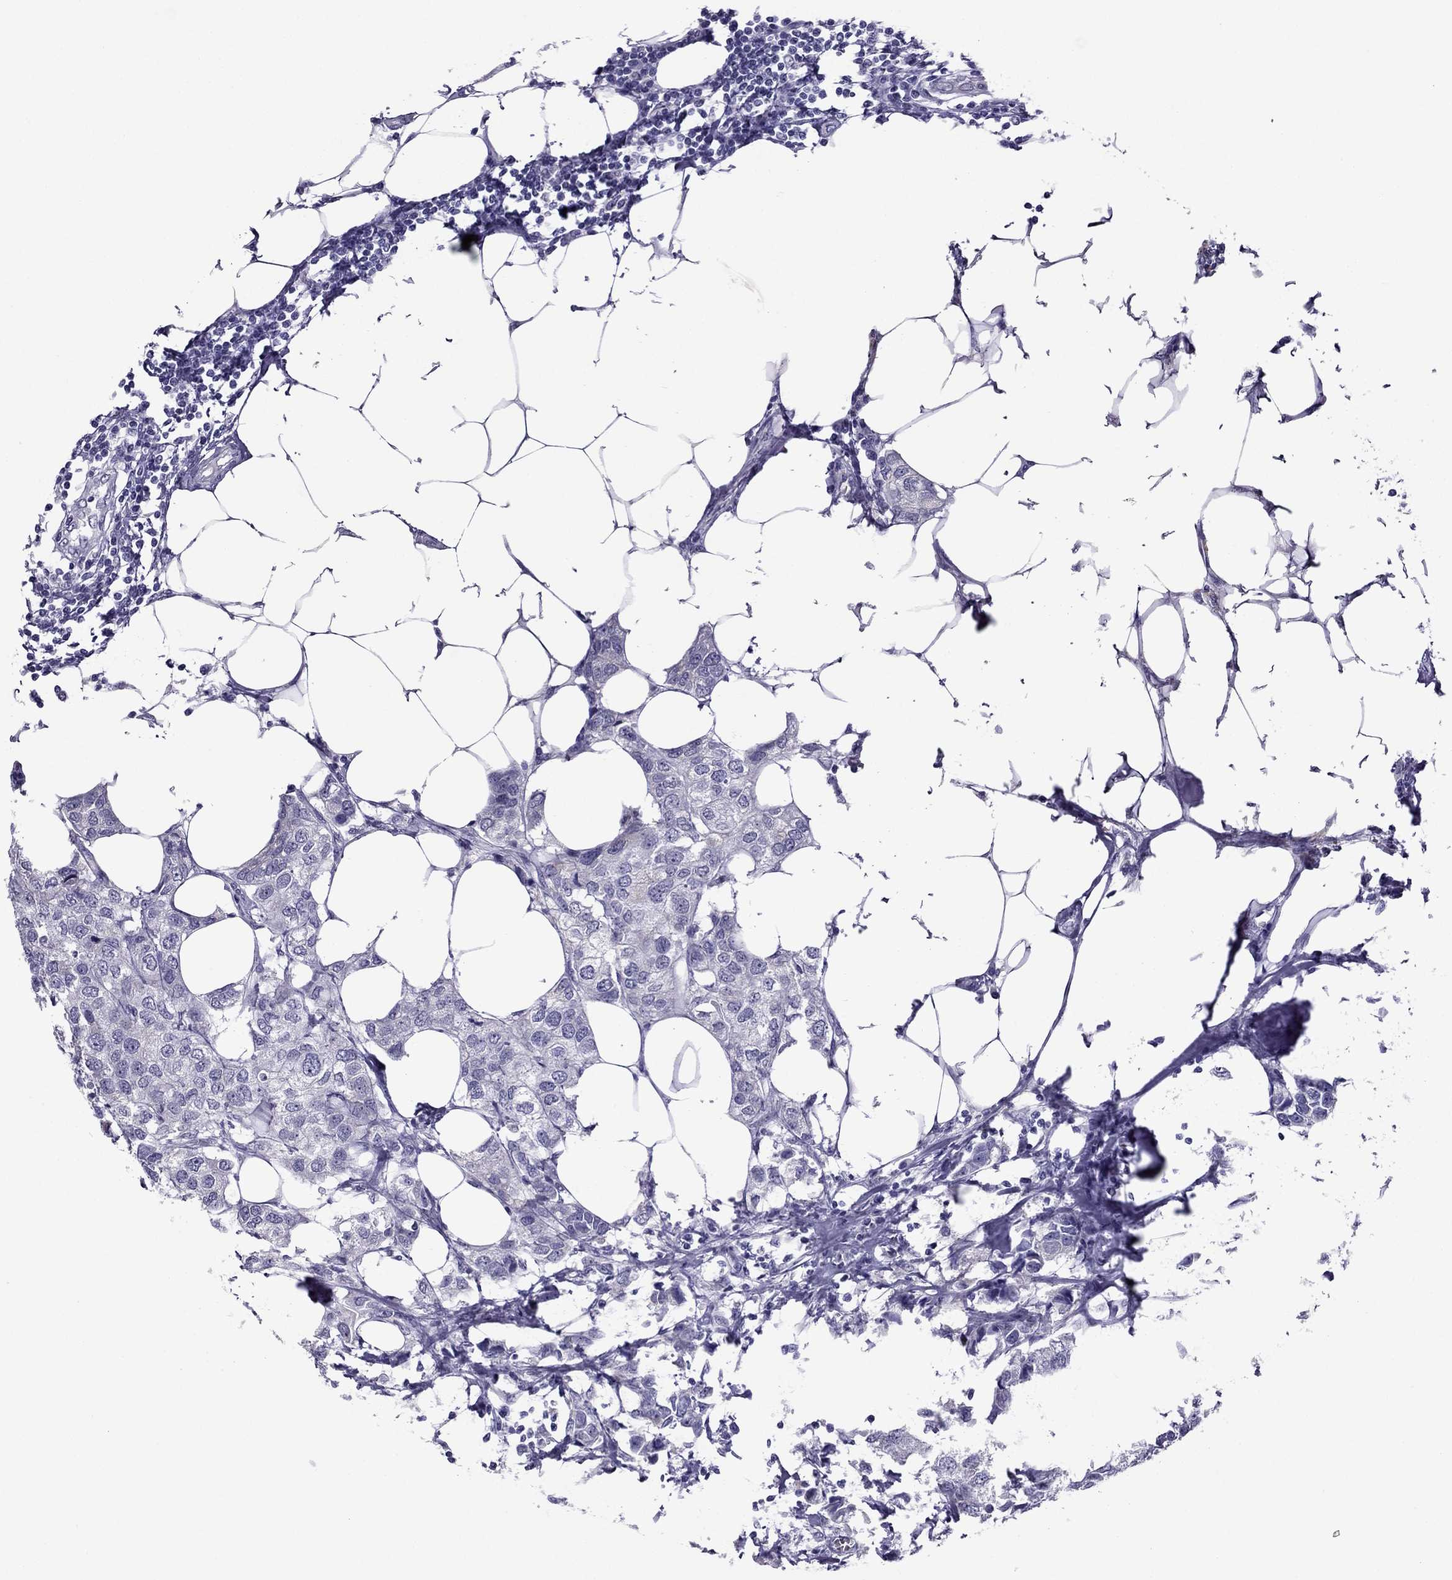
{"staining": {"intensity": "negative", "quantity": "none", "location": "none"}, "tissue": "breast cancer", "cell_type": "Tumor cells", "image_type": "cancer", "snomed": [{"axis": "morphology", "description": "Duct carcinoma"}, {"axis": "topography", "description": "Breast"}], "caption": "Immunohistochemical staining of human breast intraductal carcinoma demonstrates no significant expression in tumor cells.", "gene": "MYLK3", "patient": {"sex": "female", "age": 80}}